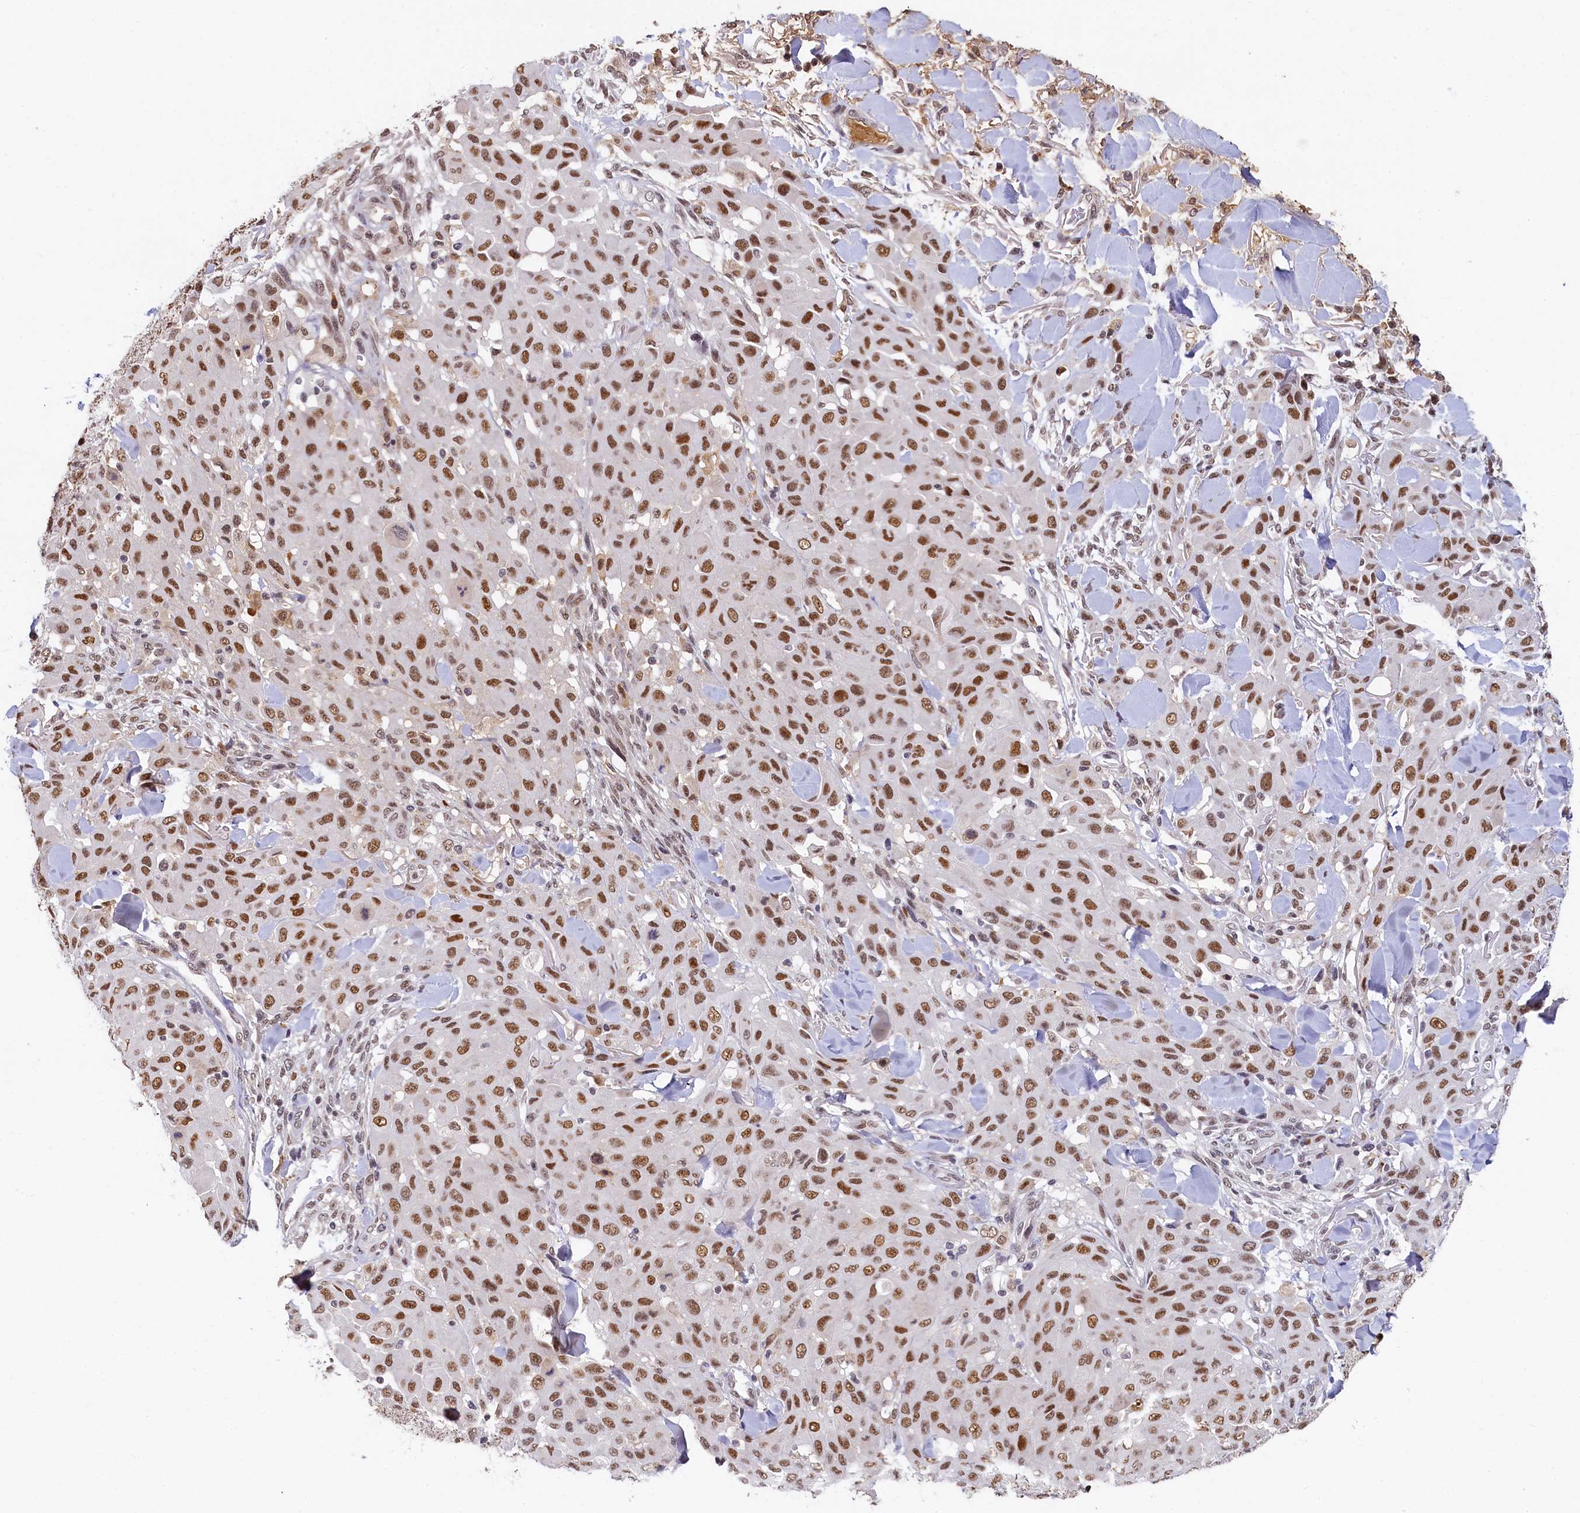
{"staining": {"intensity": "moderate", "quantity": ">75%", "location": "nuclear"}, "tissue": "melanoma", "cell_type": "Tumor cells", "image_type": "cancer", "snomed": [{"axis": "morphology", "description": "Malignant melanoma, Metastatic site"}, {"axis": "topography", "description": "Skin"}], "caption": "Malignant melanoma (metastatic site) stained with a protein marker reveals moderate staining in tumor cells.", "gene": "INTS14", "patient": {"sex": "female", "age": 81}}